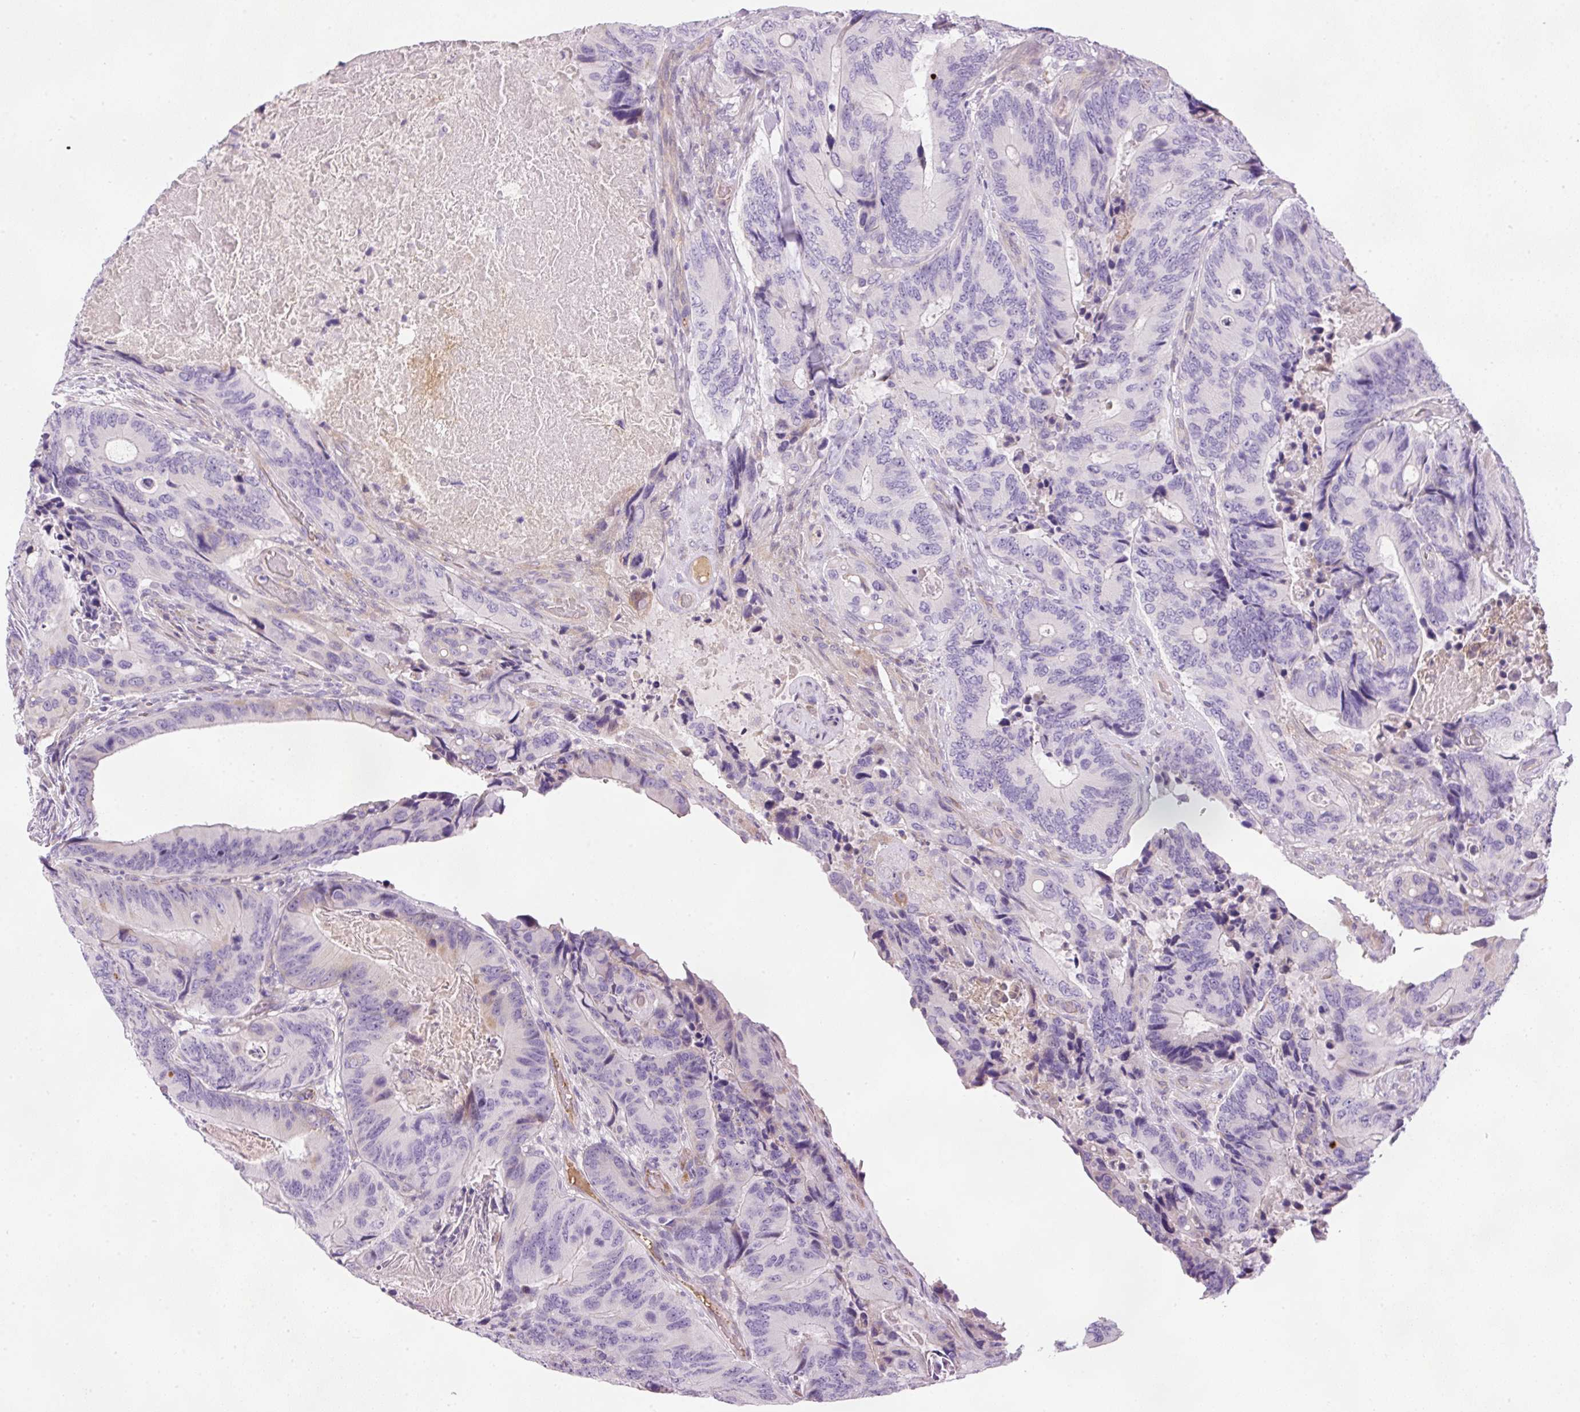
{"staining": {"intensity": "negative", "quantity": "none", "location": "none"}, "tissue": "colorectal cancer", "cell_type": "Tumor cells", "image_type": "cancer", "snomed": [{"axis": "morphology", "description": "Adenocarcinoma, NOS"}, {"axis": "topography", "description": "Colon"}], "caption": "IHC photomicrograph of colorectal adenocarcinoma stained for a protein (brown), which demonstrates no positivity in tumor cells.", "gene": "KPNA5", "patient": {"sex": "male", "age": 84}}